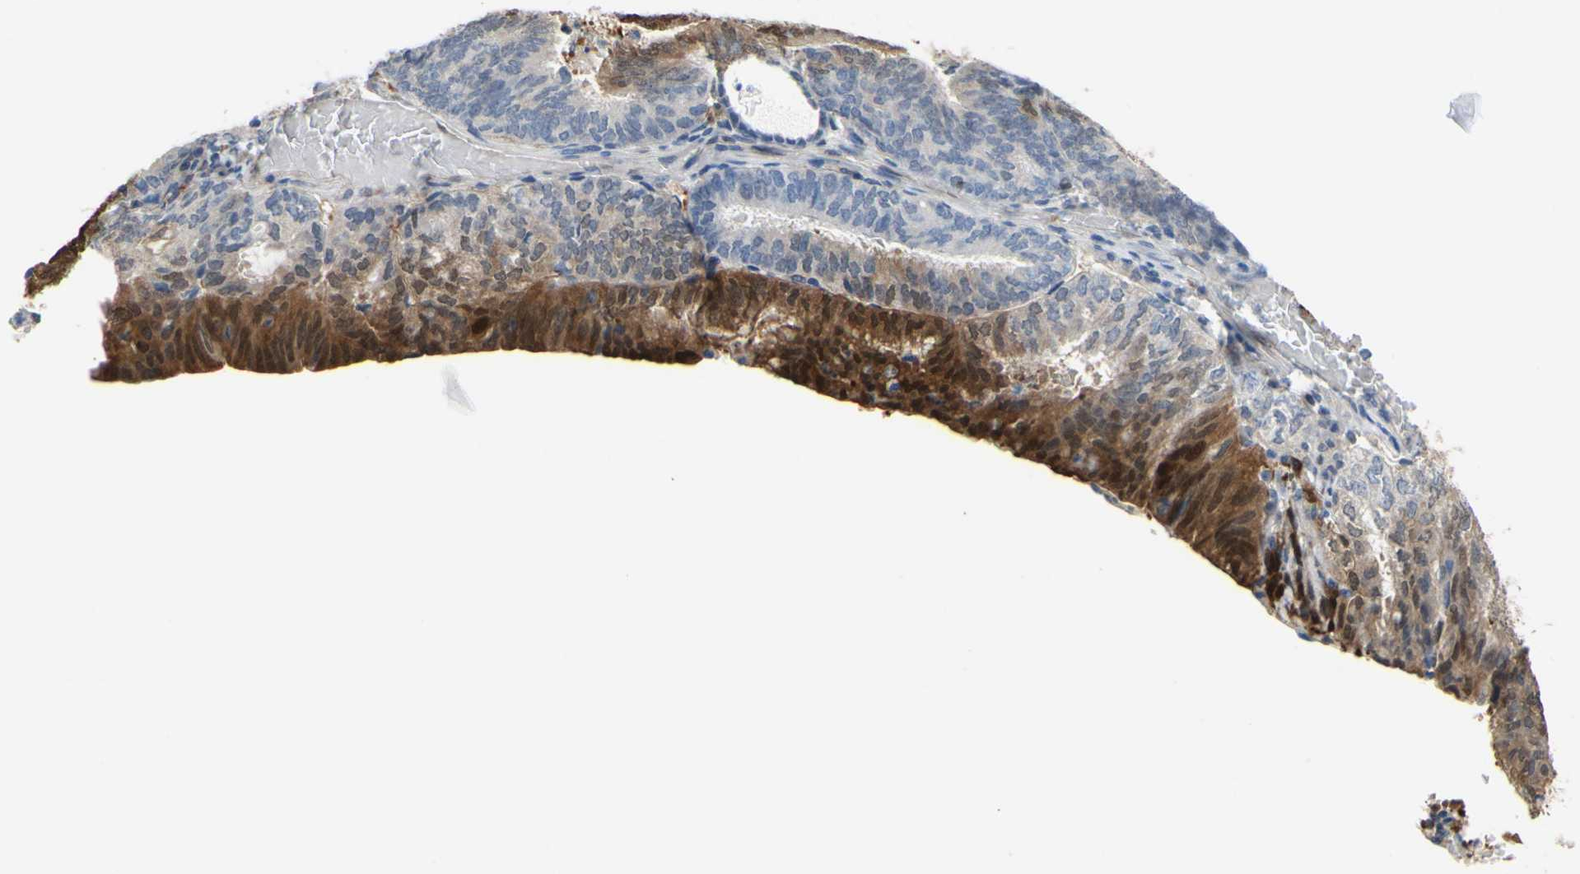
{"staining": {"intensity": "moderate", "quantity": "25%-75%", "location": "cytoplasmic/membranous"}, "tissue": "endometrial cancer", "cell_type": "Tumor cells", "image_type": "cancer", "snomed": [{"axis": "morphology", "description": "Adenocarcinoma, NOS"}, {"axis": "topography", "description": "Uterus"}], "caption": "Adenocarcinoma (endometrial) tissue reveals moderate cytoplasmic/membranous expression in about 25%-75% of tumor cells", "gene": "UPK3B", "patient": {"sex": "female", "age": 60}}